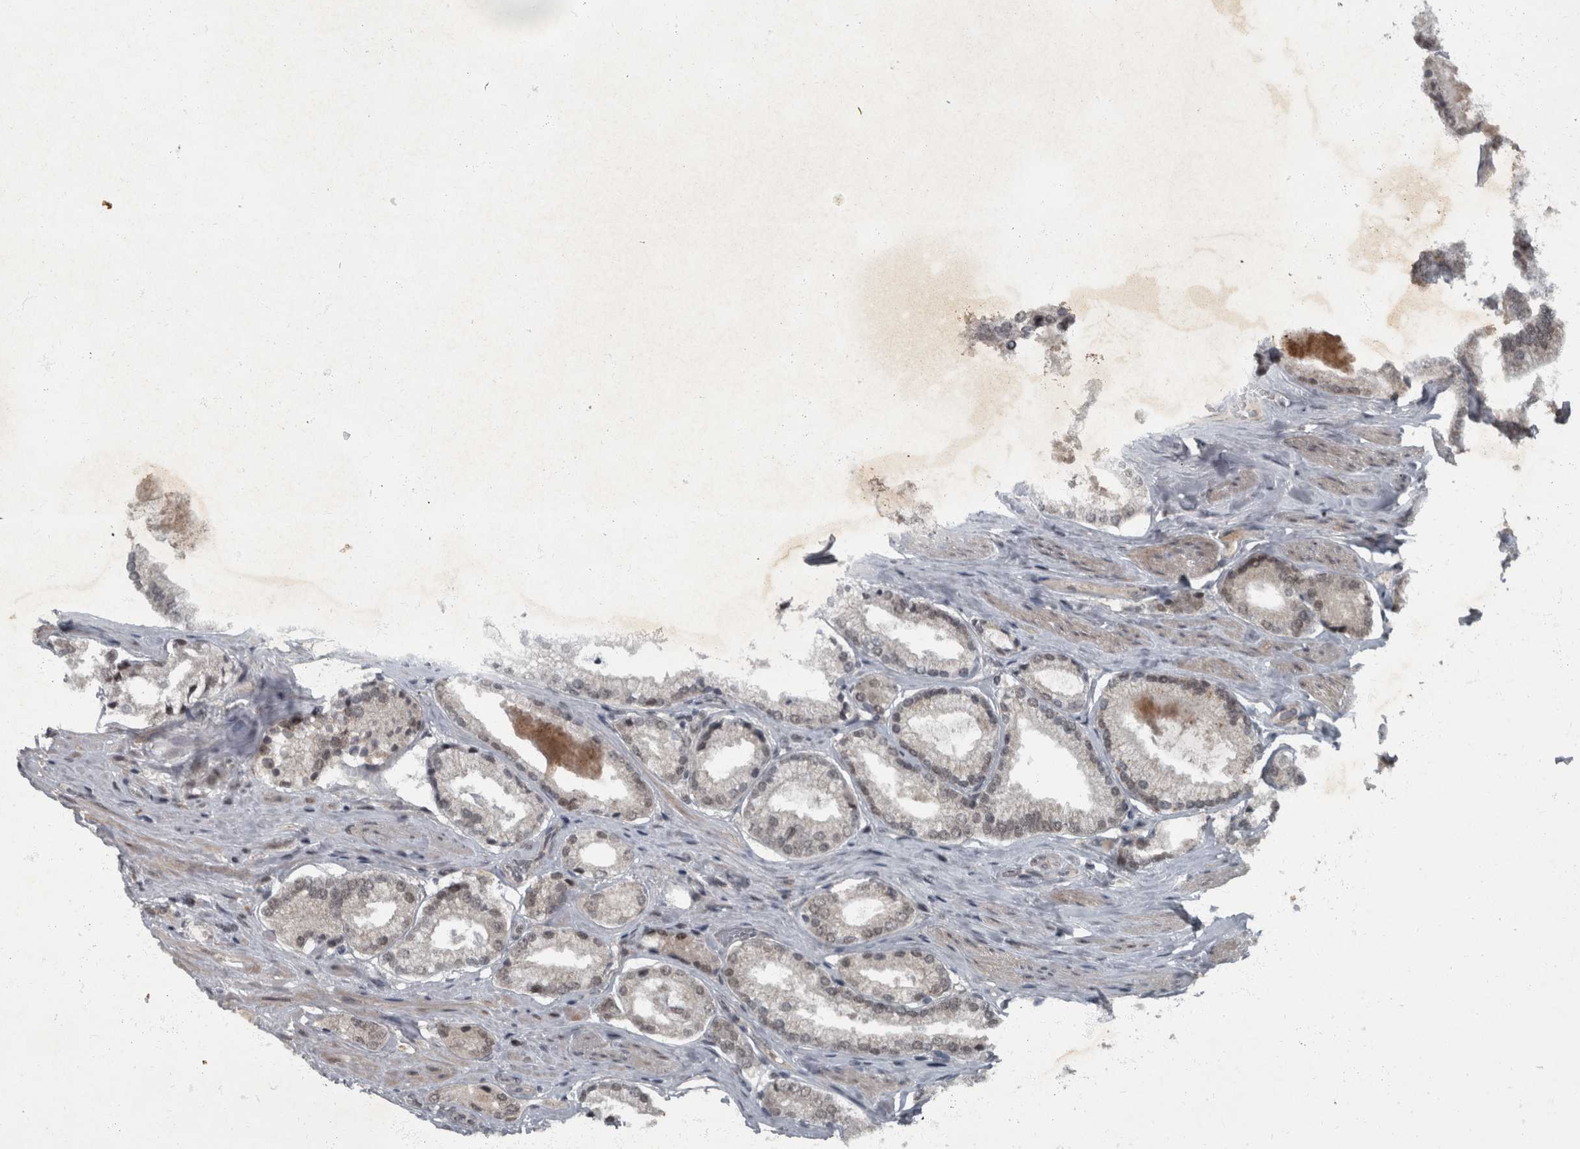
{"staining": {"intensity": "weak", "quantity": ">75%", "location": "nuclear"}, "tissue": "prostate cancer", "cell_type": "Tumor cells", "image_type": "cancer", "snomed": [{"axis": "morphology", "description": "Adenocarcinoma, Low grade"}, {"axis": "topography", "description": "Prostate"}], "caption": "High-magnification brightfield microscopy of low-grade adenocarcinoma (prostate) stained with DAB (brown) and counterstained with hematoxylin (blue). tumor cells exhibit weak nuclear staining is identified in approximately>75% of cells. The staining is performed using DAB brown chromogen to label protein expression. The nuclei are counter-stained blue using hematoxylin.", "gene": "WDR33", "patient": {"sex": "male", "age": 71}}